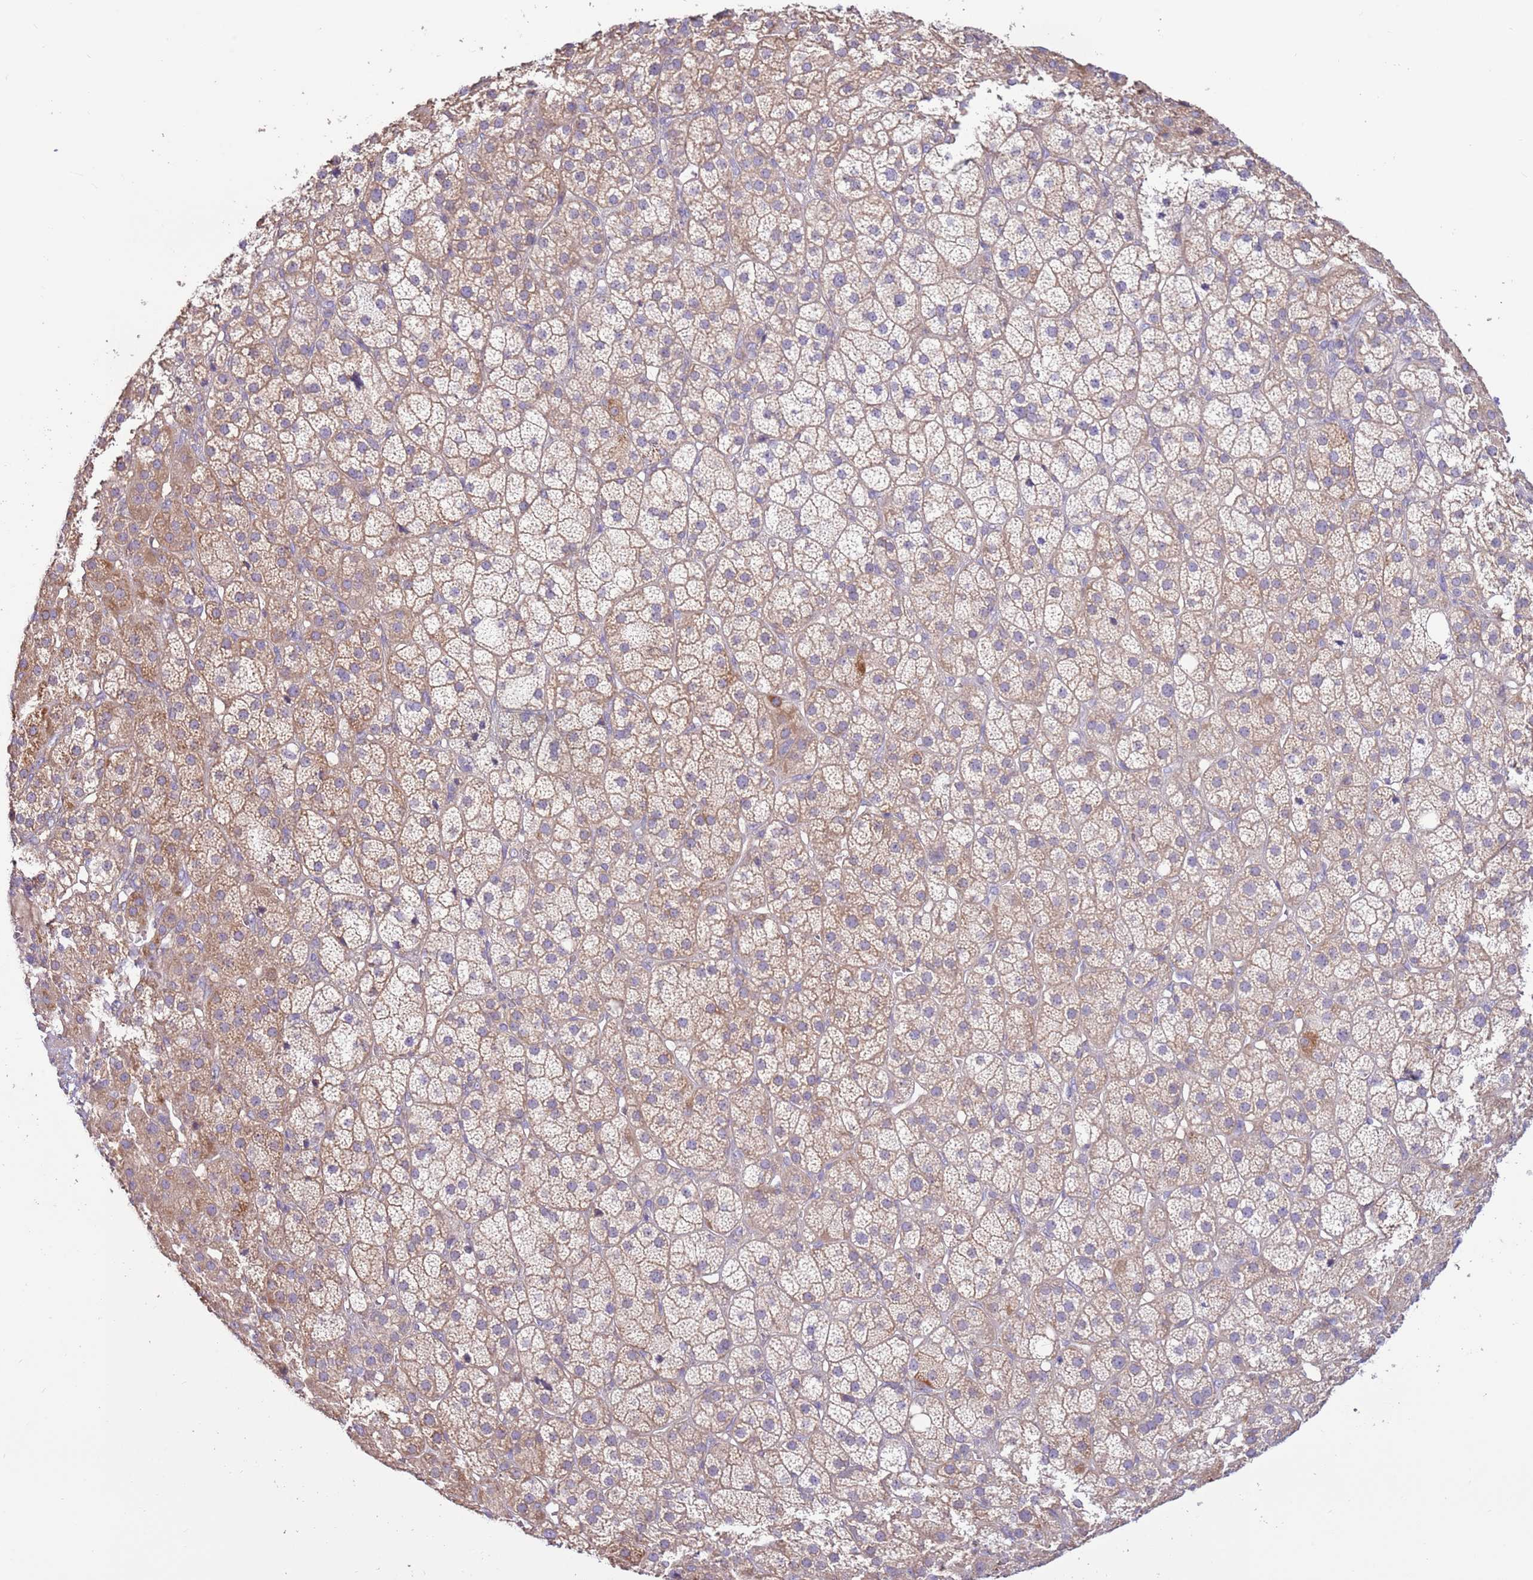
{"staining": {"intensity": "moderate", "quantity": "25%-75%", "location": "cytoplasmic/membranous"}, "tissue": "adrenal gland", "cell_type": "Glandular cells", "image_type": "normal", "snomed": [{"axis": "morphology", "description": "Normal tissue, NOS"}, {"axis": "topography", "description": "Adrenal gland"}], "caption": "Immunohistochemistry (IHC) photomicrograph of benign adrenal gland stained for a protein (brown), which shows medium levels of moderate cytoplasmic/membranous expression in about 25%-75% of glandular cells.", "gene": "EVA1B", "patient": {"sex": "female", "age": 57}}